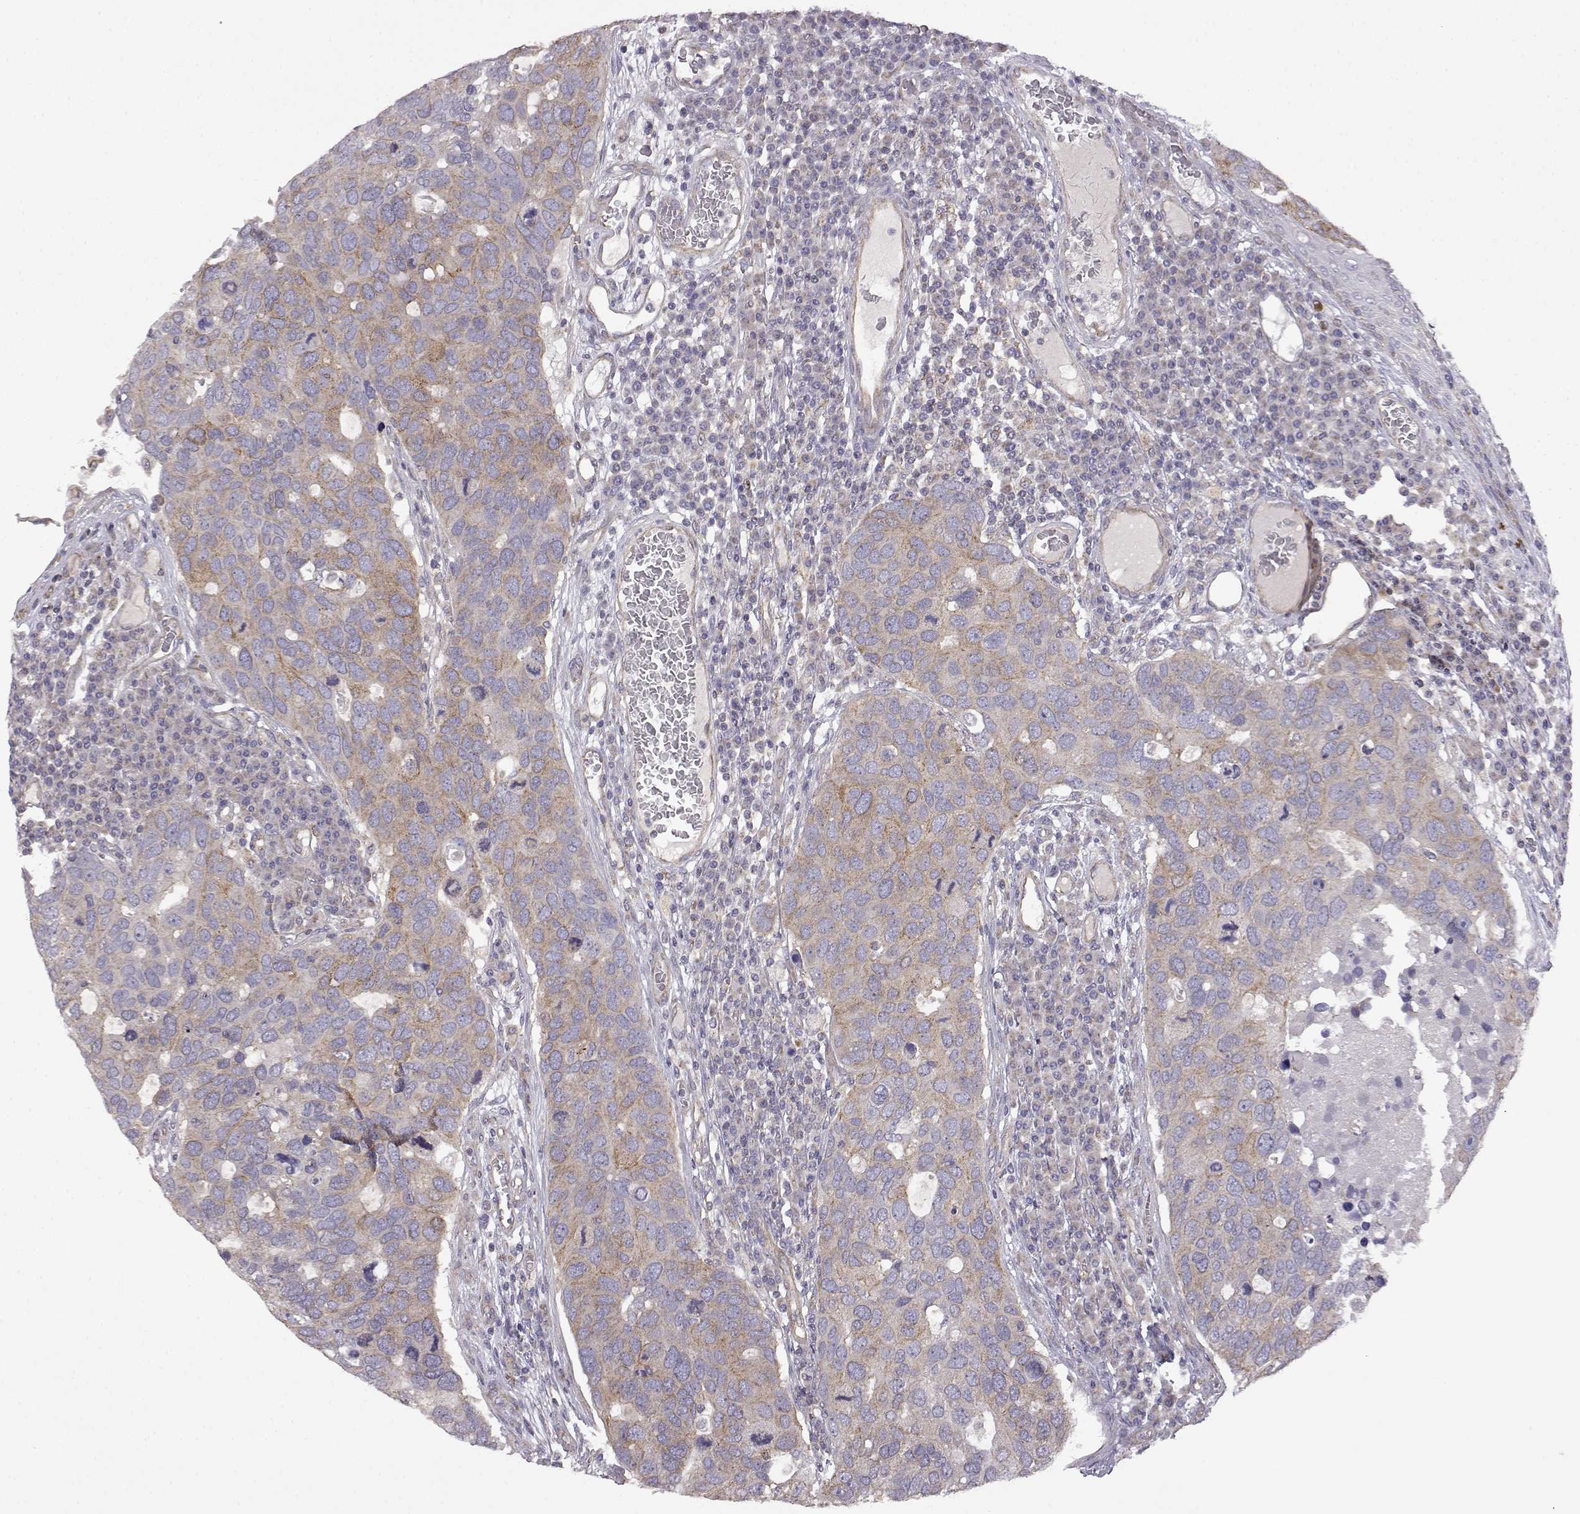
{"staining": {"intensity": "weak", "quantity": "25%-75%", "location": "cytoplasmic/membranous"}, "tissue": "breast cancer", "cell_type": "Tumor cells", "image_type": "cancer", "snomed": [{"axis": "morphology", "description": "Duct carcinoma"}, {"axis": "topography", "description": "Breast"}], "caption": "Protein expression analysis of human infiltrating ductal carcinoma (breast) reveals weak cytoplasmic/membranous positivity in about 25%-75% of tumor cells.", "gene": "DDC", "patient": {"sex": "female", "age": 83}}